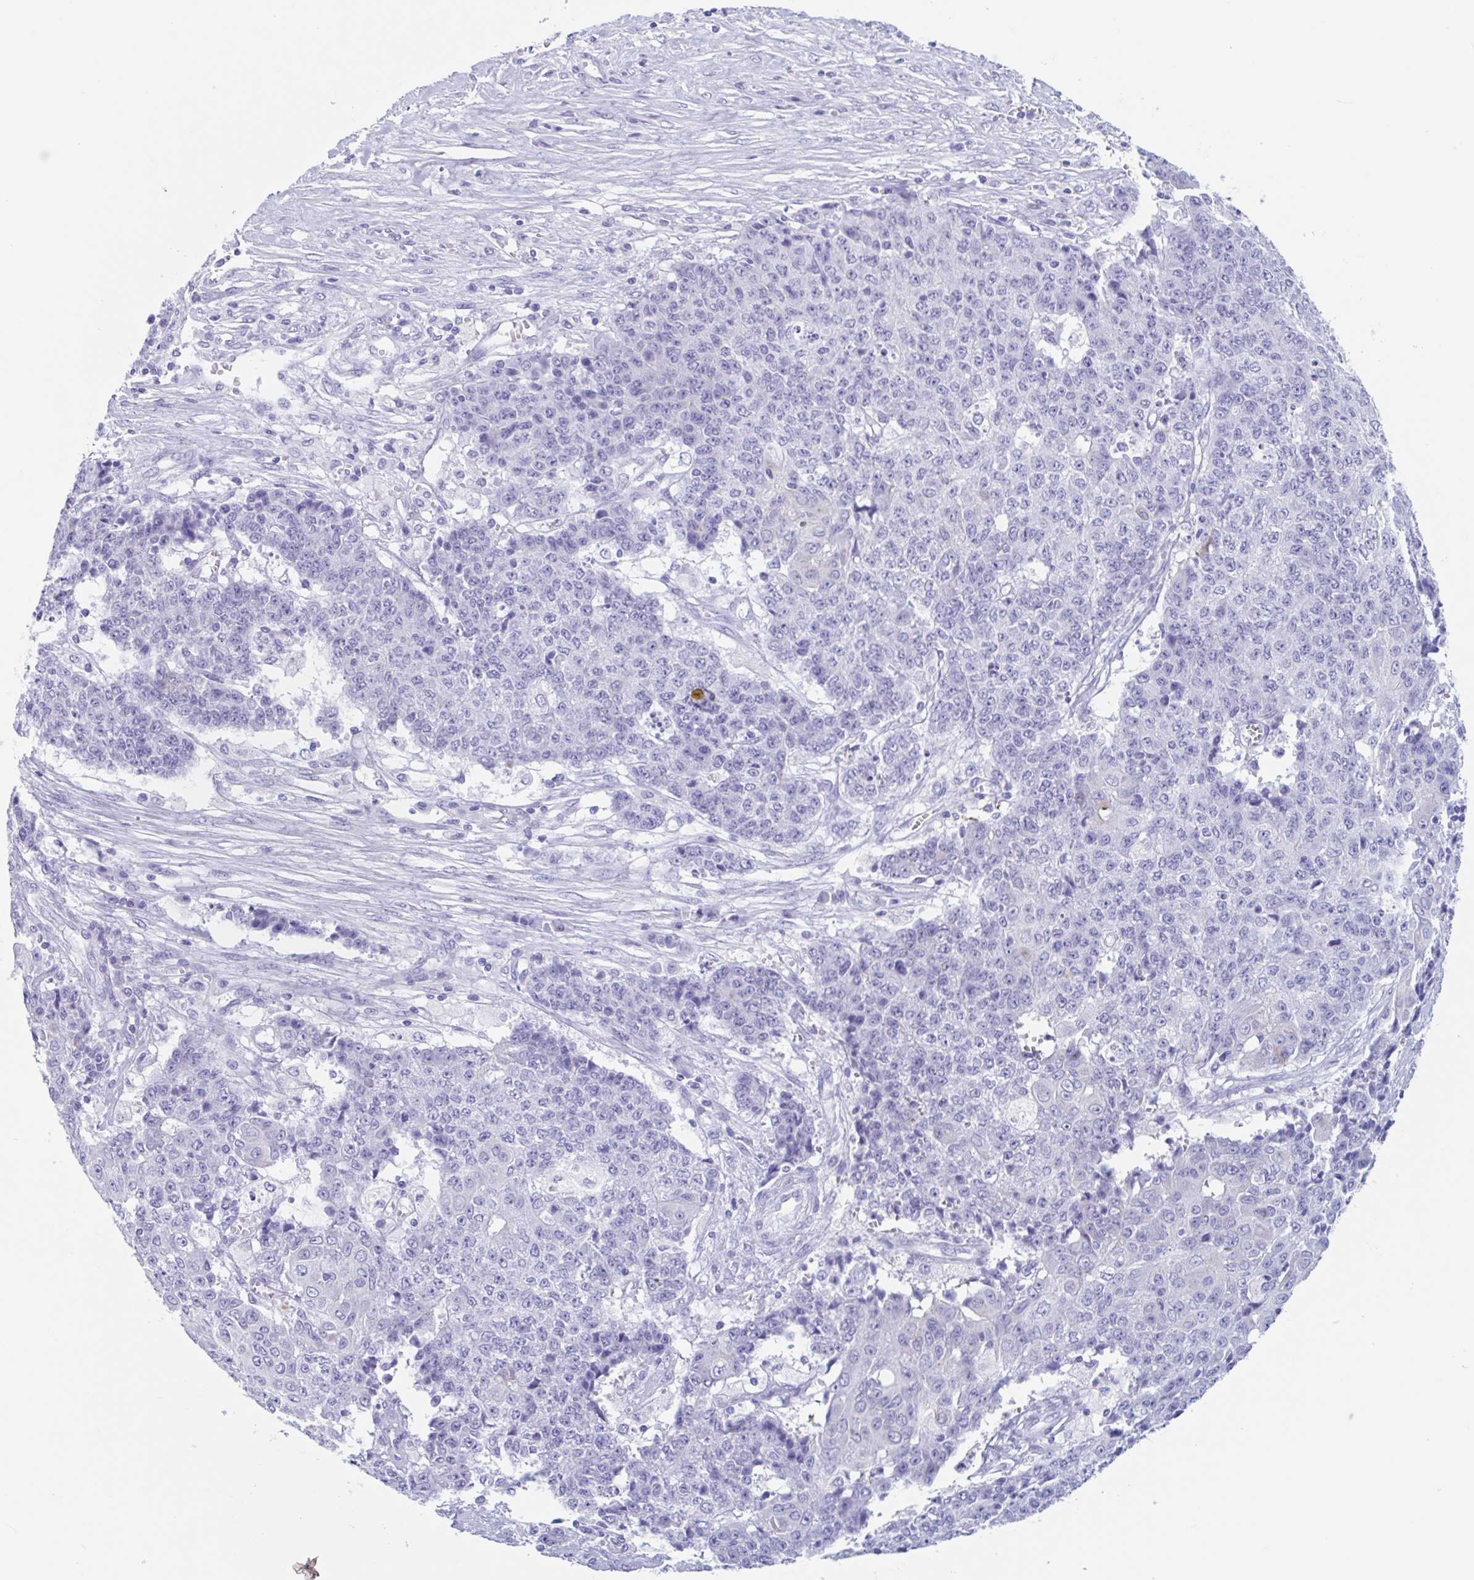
{"staining": {"intensity": "negative", "quantity": "none", "location": "none"}, "tissue": "ovarian cancer", "cell_type": "Tumor cells", "image_type": "cancer", "snomed": [{"axis": "morphology", "description": "Carcinoma, endometroid"}, {"axis": "topography", "description": "Ovary"}], "caption": "High power microscopy image of an immunohistochemistry (IHC) histopathology image of endometroid carcinoma (ovarian), revealing no significant staining in tumor cells. The staining was performed using DAB (3,3'-diaminobenzidine) to visualize the protein expression in brown, while the nuclei were stained in blue with hematoxylin (Magnification: 20x).", "gene": "CPTP", "patient": {"sex": "female", "age": 42}}